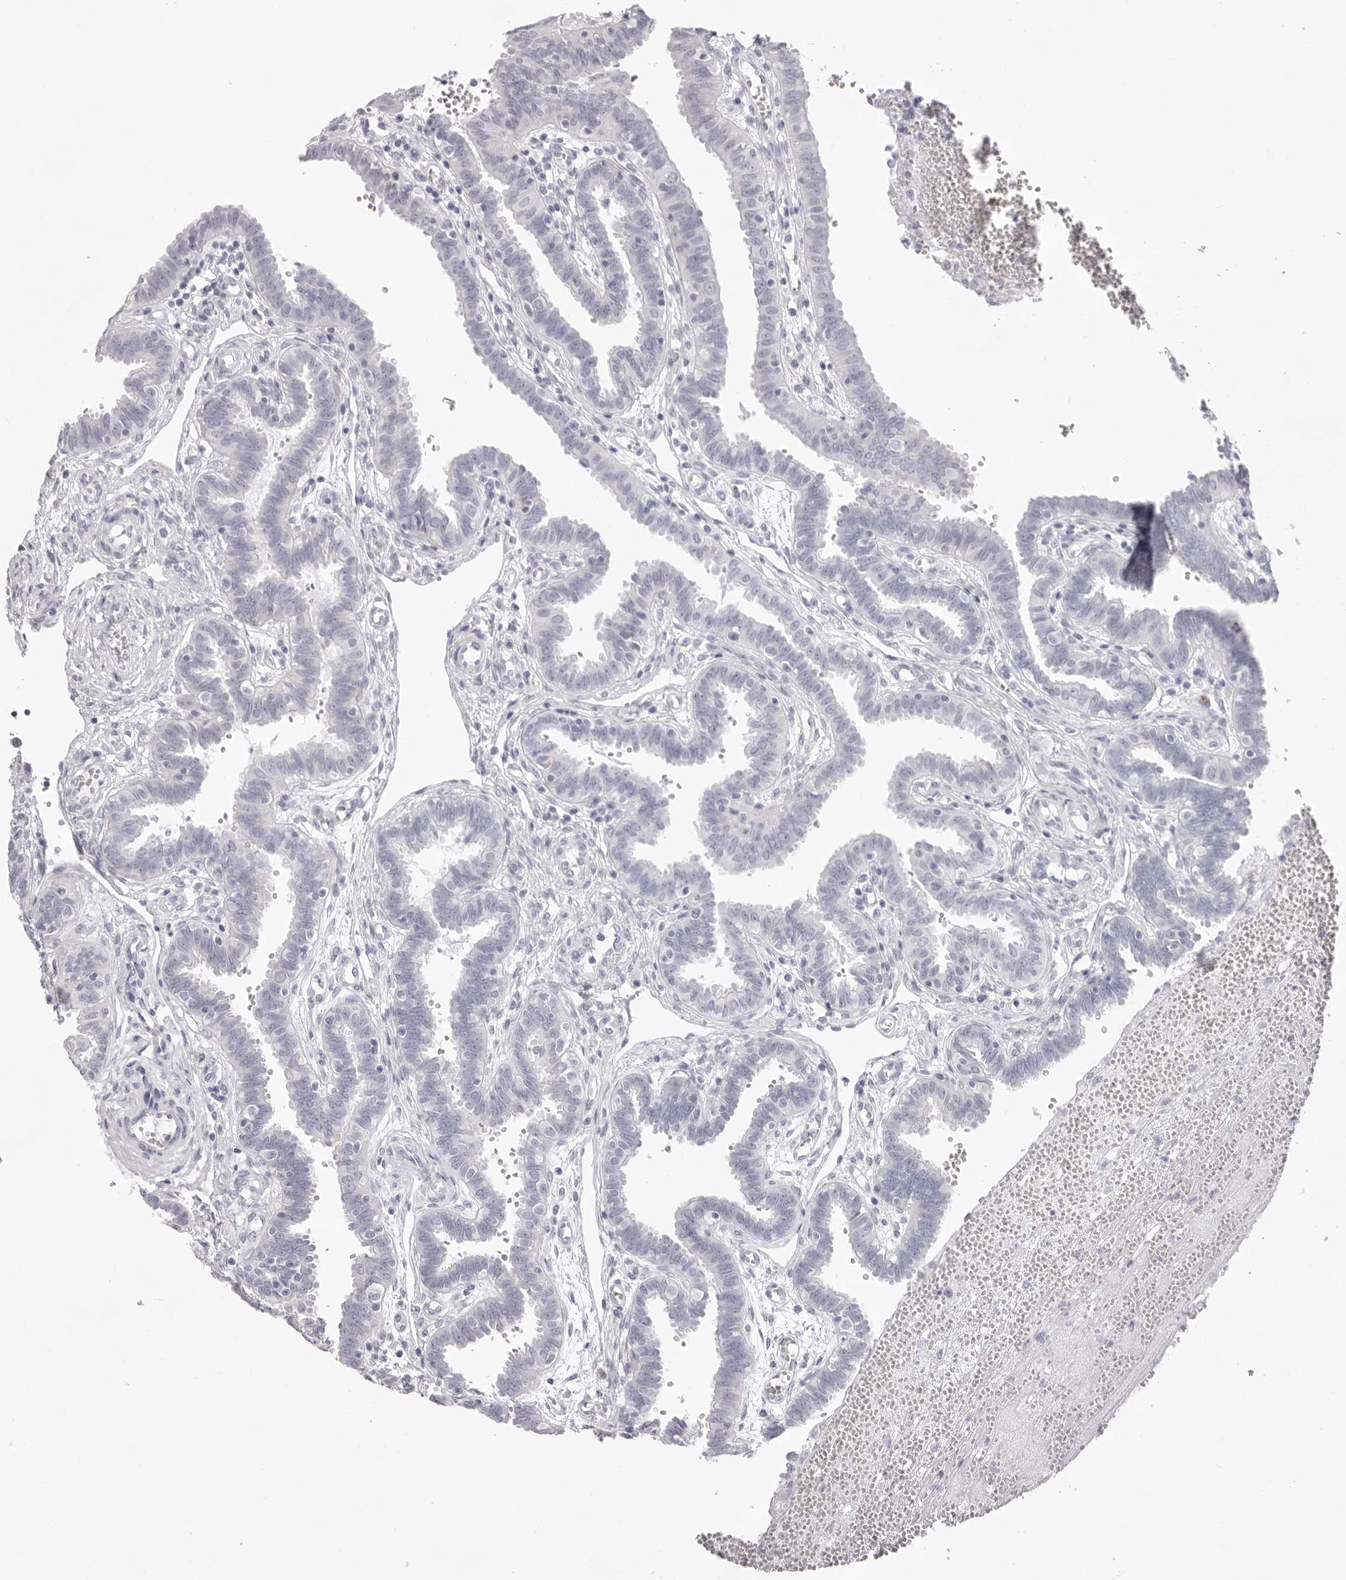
{"staining": {"intensity": "negative", "quantity": "none", "location": "none"}, "tissue": "fallopian tube", "cell_type": "Glandular cells", "image_type": "normal", "snomed": [{"axis": "morphology", "description": "Normal tissue, NOS"}, {"axis": "topography", "description": "Fallopian tube"}, {"axis": "topography", "description": "Placenta"}], "caption": "Human fallopian tube stained for a protein using immunohistochemistry (IHC) displays no staining in glandular cells.", "gene": "SMIM2", "patient": {"sex": "female", "age": 32}}